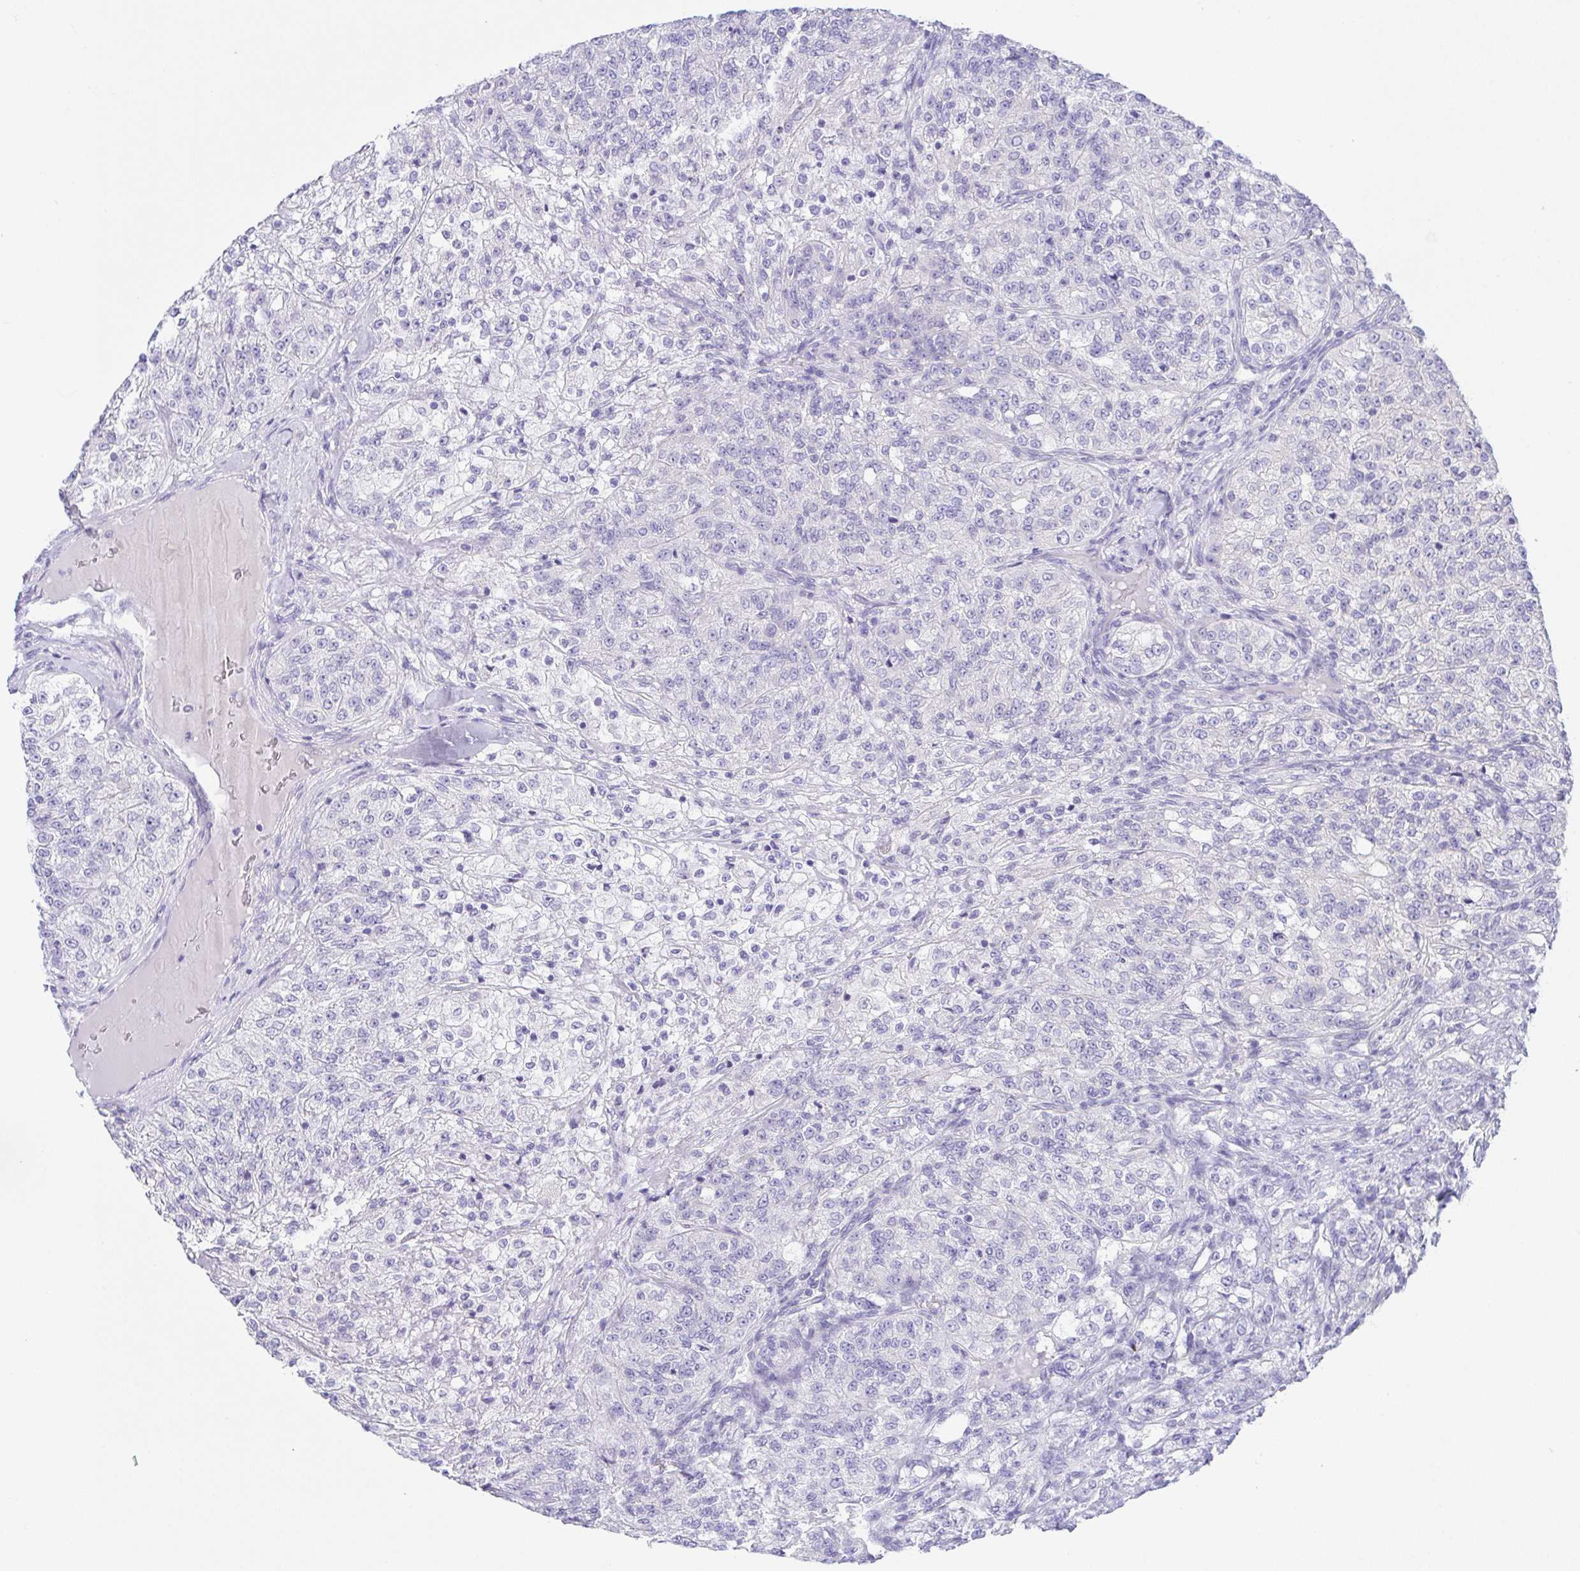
{"staining": {"intensity": "negative", "quantity": "none", "location": "none"}, "tissue": "renal cancer", "cell_type": "Tumor cells", "image_type": "cancer", "snomed": [{"axis": "morphology", "description": "Adenocarcinoma, NOS"}, {"axis": "topography", "description": "Kidney"}], "caption": "High power microscopy micrograph of an immunohistochemistry micrograph of renal cancer (adenocarcinoma), revealing no significant positivity in tumor cells. Nuclei are stained in blue.", "gene": "KRTDAP", "patient": {"sex": "female", "age": 63}}